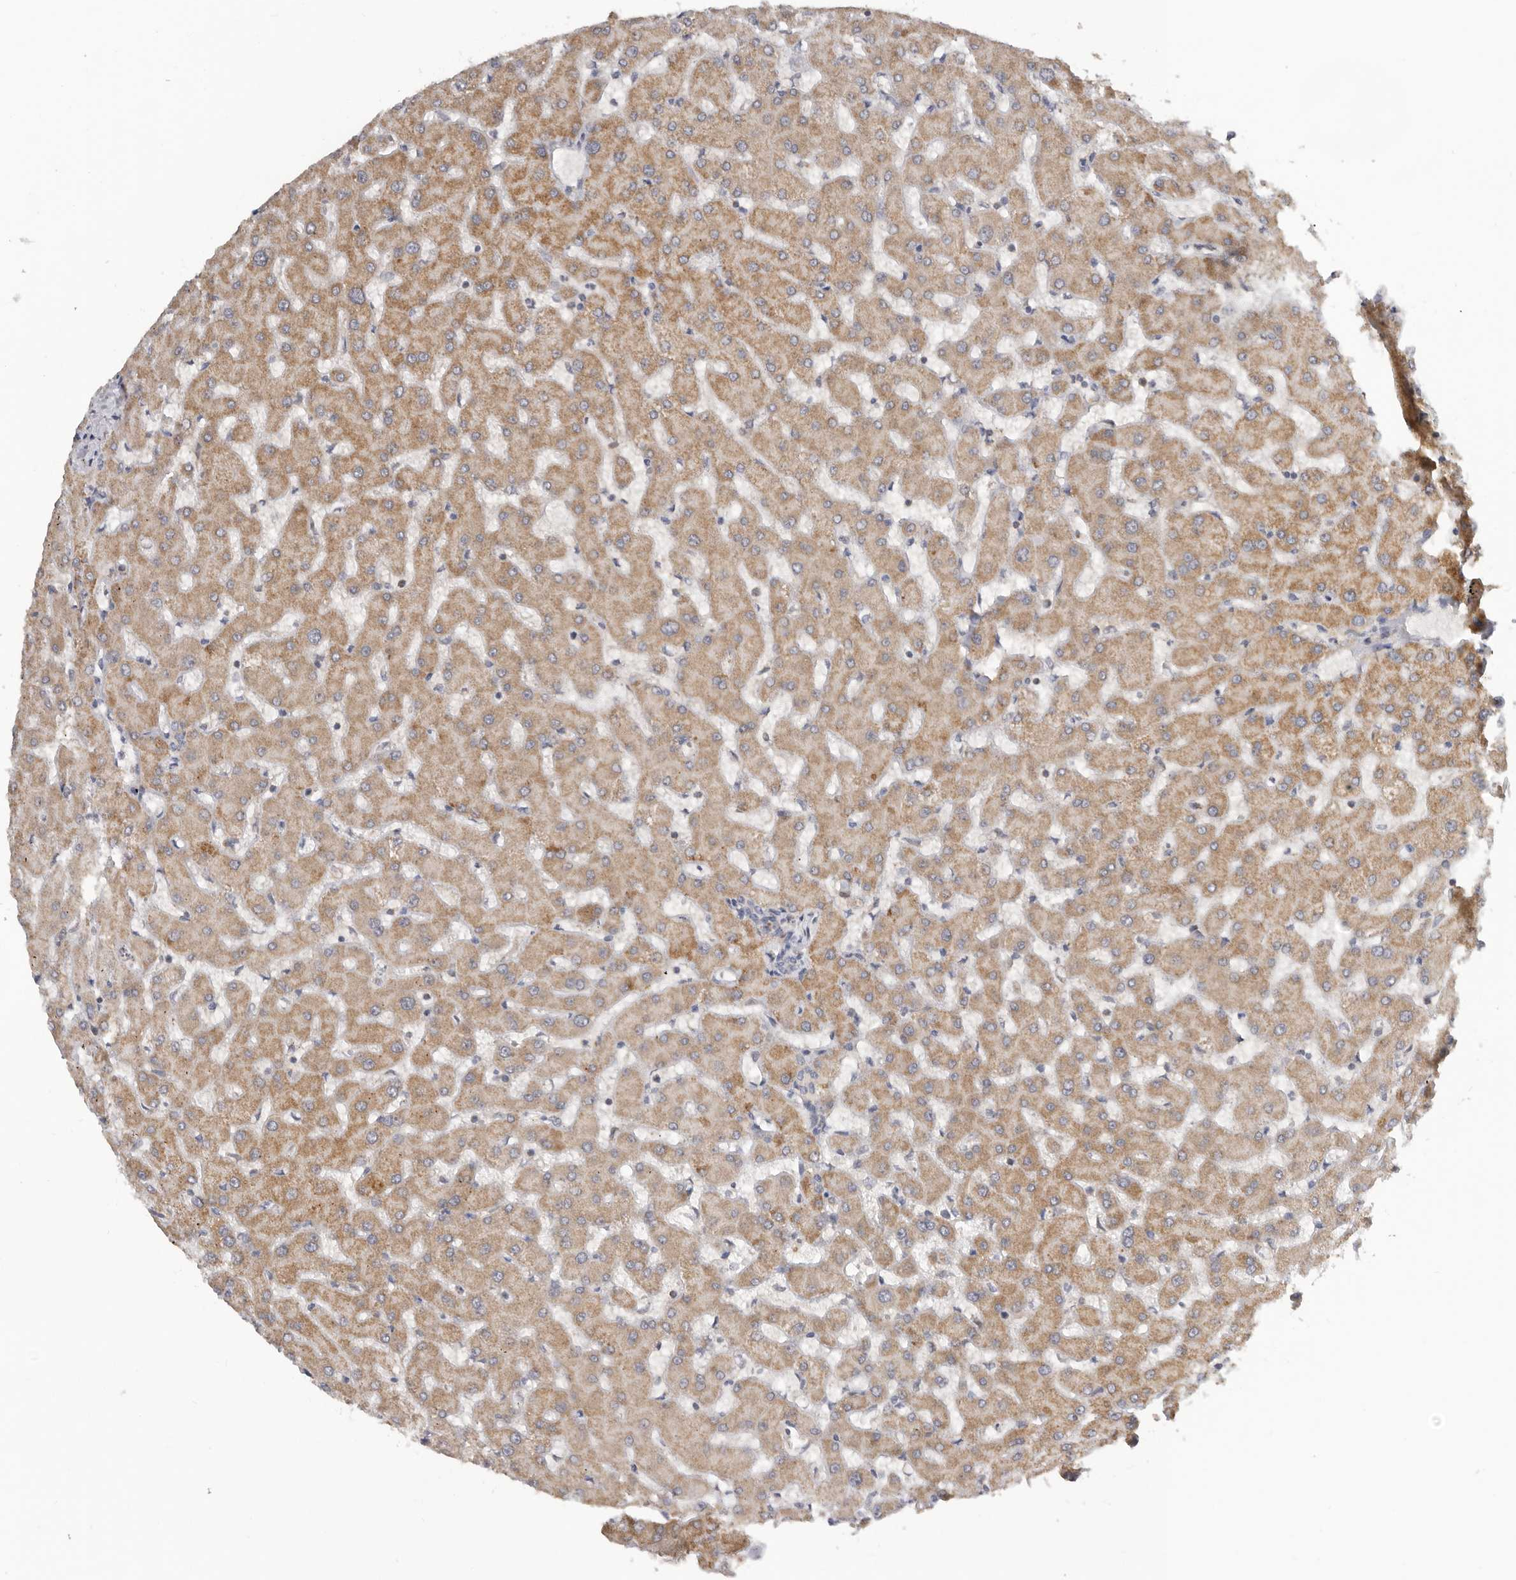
{"staining": {"intensity": "negative", "quantity": "none", "location": "none"}, "tissue": "liver", "cell_type": "Cholangiocytes", "image_type": "normal", "snomed": [{"axis": "morphology", "description": "Normal tissue, NOS"}, {"axis": "topography", "description": "Liver"}], "caption": "High magnification brightfield microscopy of normal liver stained with DAB (3,3'-diaminobenzidine) (brown) and counterstained with hematoxylin (blue): cholangiocytes show no significant positivity. Brightfield microscopy of immunohistochemistry stained with DAB (3,3'-diaminobenzidine) (brown) and hematoxylin (blue), captured at high magnification.", "gene": "BRCA2", "patient": {"sex": "female", "age": 63}}